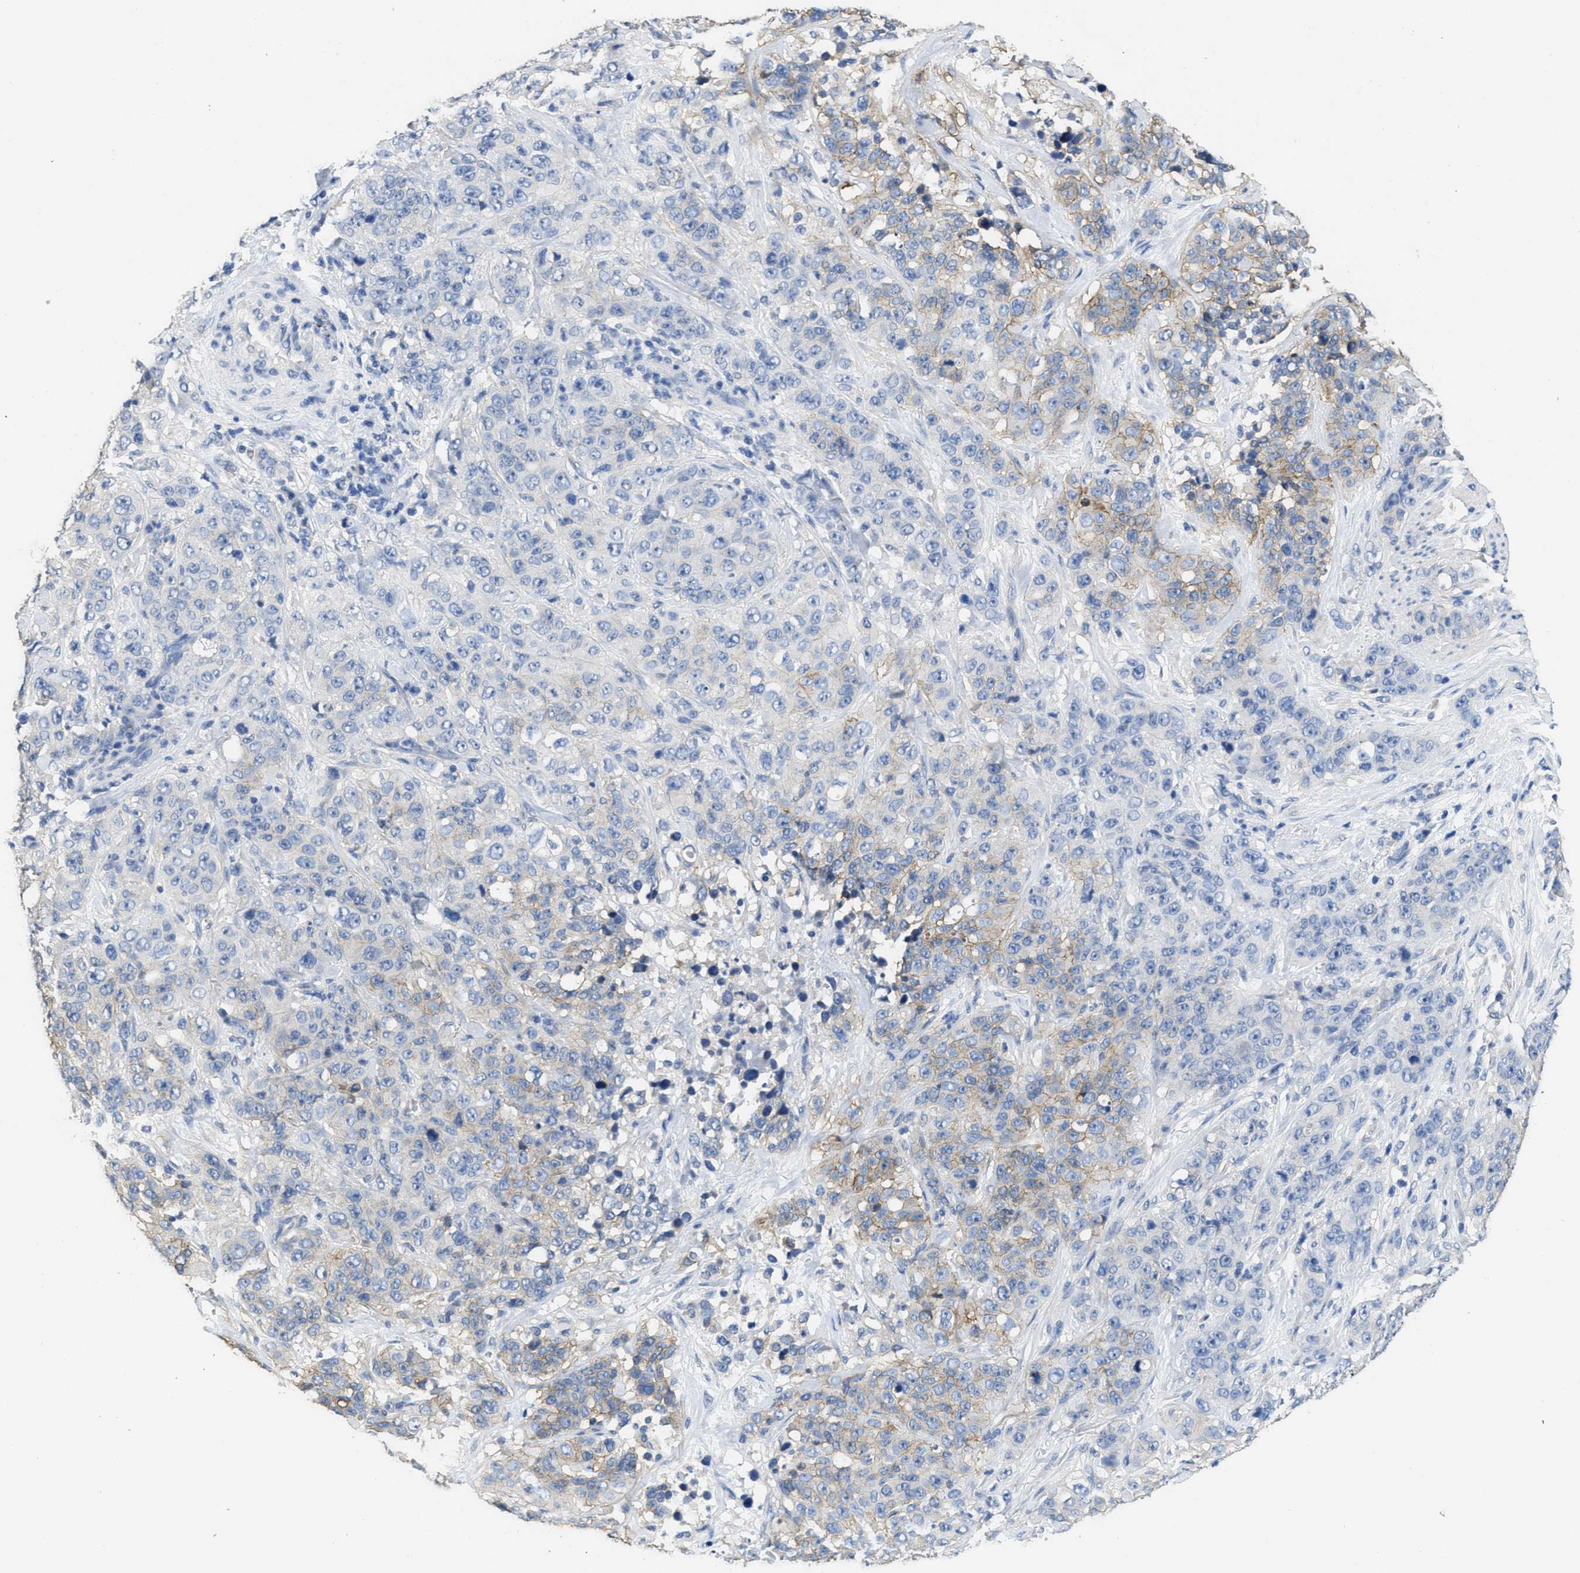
{"staining": {"intensity": "weak", "quantity": "25%-75%", "location": "cytoplasmic/membranous"}, "tissue": "stomach cancer", "cell_type": "Tumor cells", "image_type": "cancer", "snomed": [{"axis": "morphology", "description": "Adenocarcinoma, NOS"}, {"axis": "topography", "description": "Stomach"}], "caption": "The photomicrograph exhibits staining of adenocarcinoma (stomach), revealing weak cytoplasmic/membranous protein positivity (brown color) within tumor cells.", "gene": "CA9", "patient": {"sex": "male", "age": 48}}